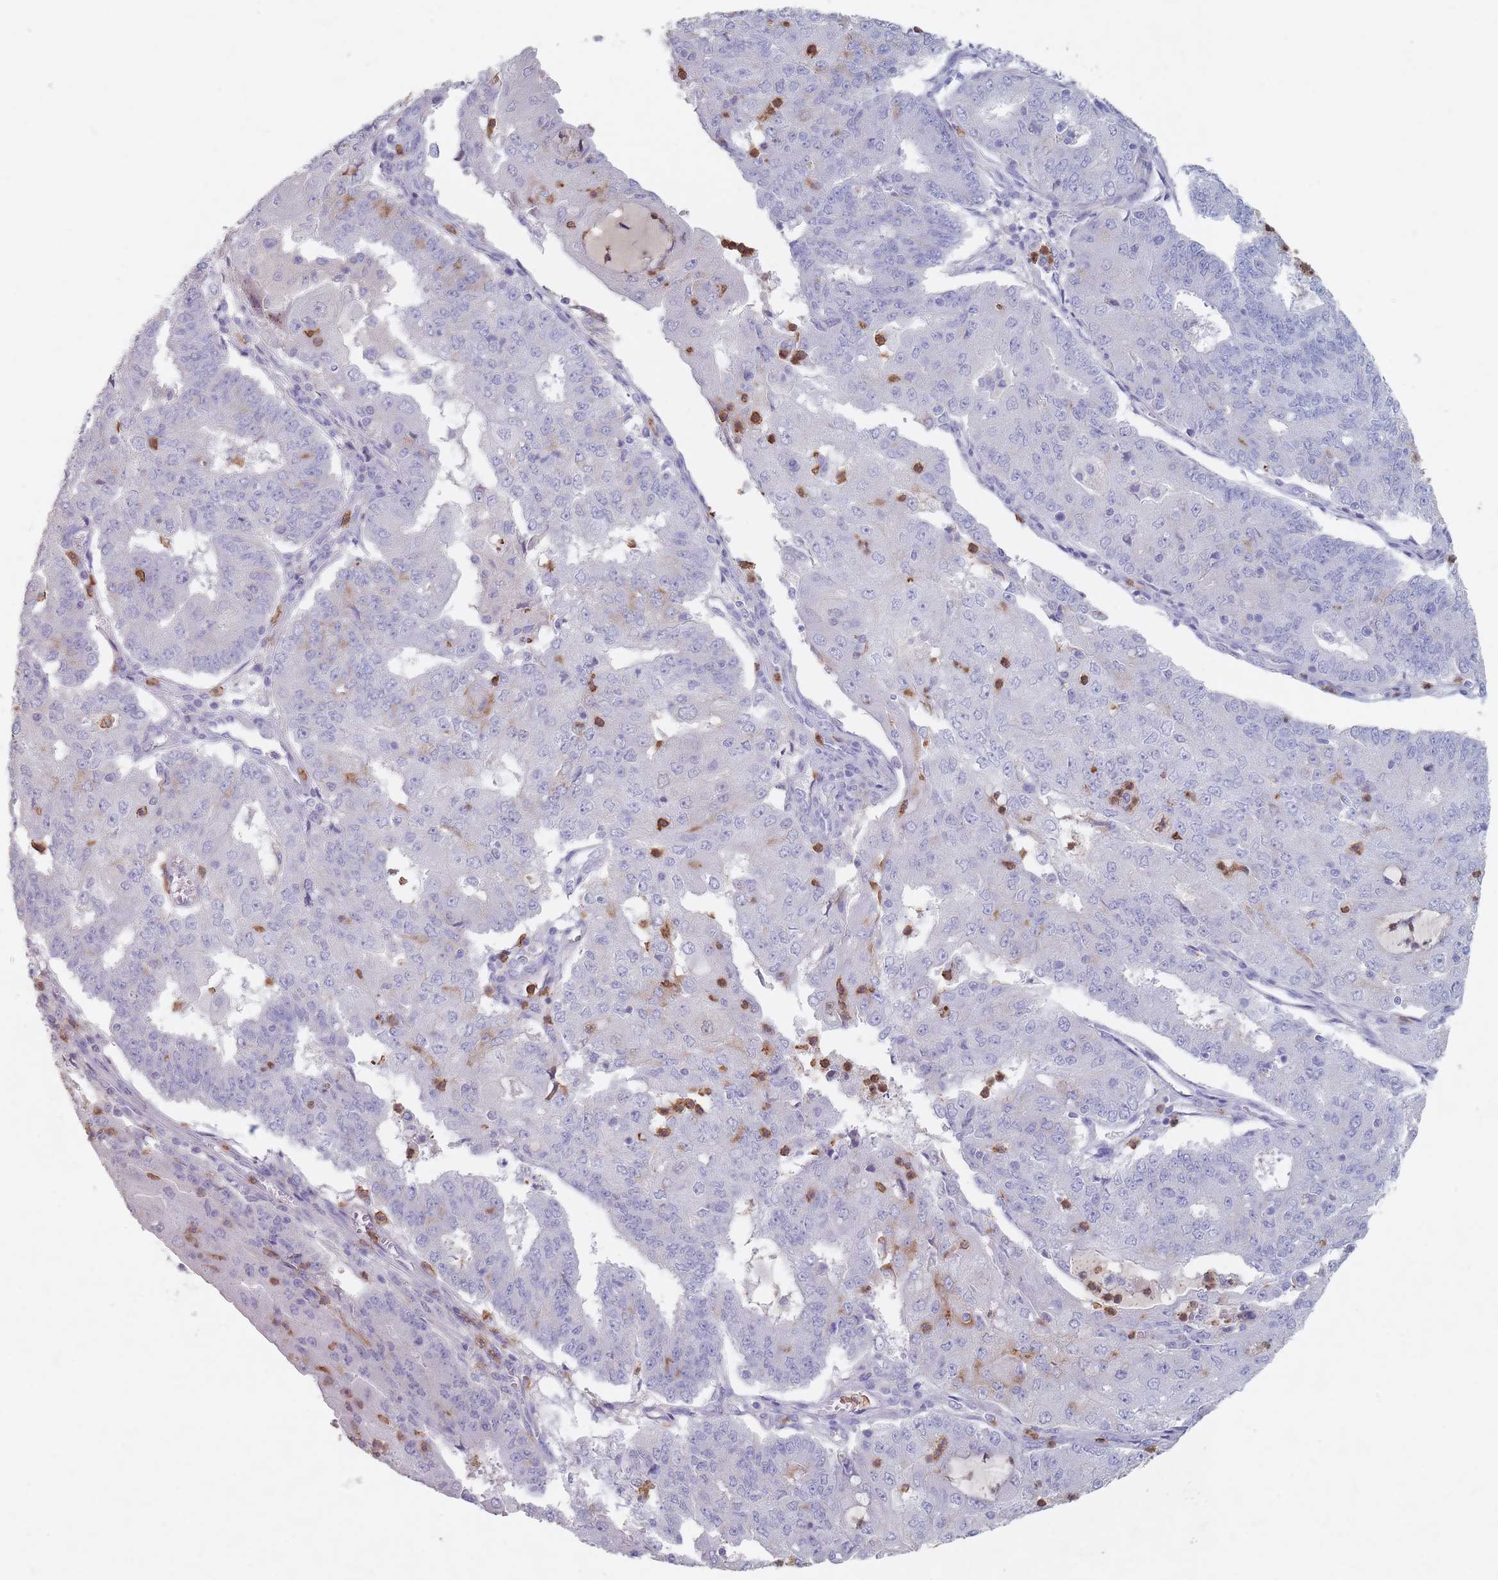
{"staining": {"intensity": "negative", "quantity": "none", "location": "none"}, "tissue": "endometrial cancer", "cell_type": "Tumor cells", "image_type": "cancer", "snomed": [{"axis": "morphology", "description": "Adenocarcinoma, NOS"}, {"axis": "topography", "description": "Endometrium"}], "caption": "IHC micrograph of neoplastic tissue: human adenocarcinoma (endometrial) stained with DAB (3,3'-diaminobenzidine) displays no significant protein staining in tumor cells.", "gene": "ATP1A3", "patient": {"sex": "female", "age": 56}}